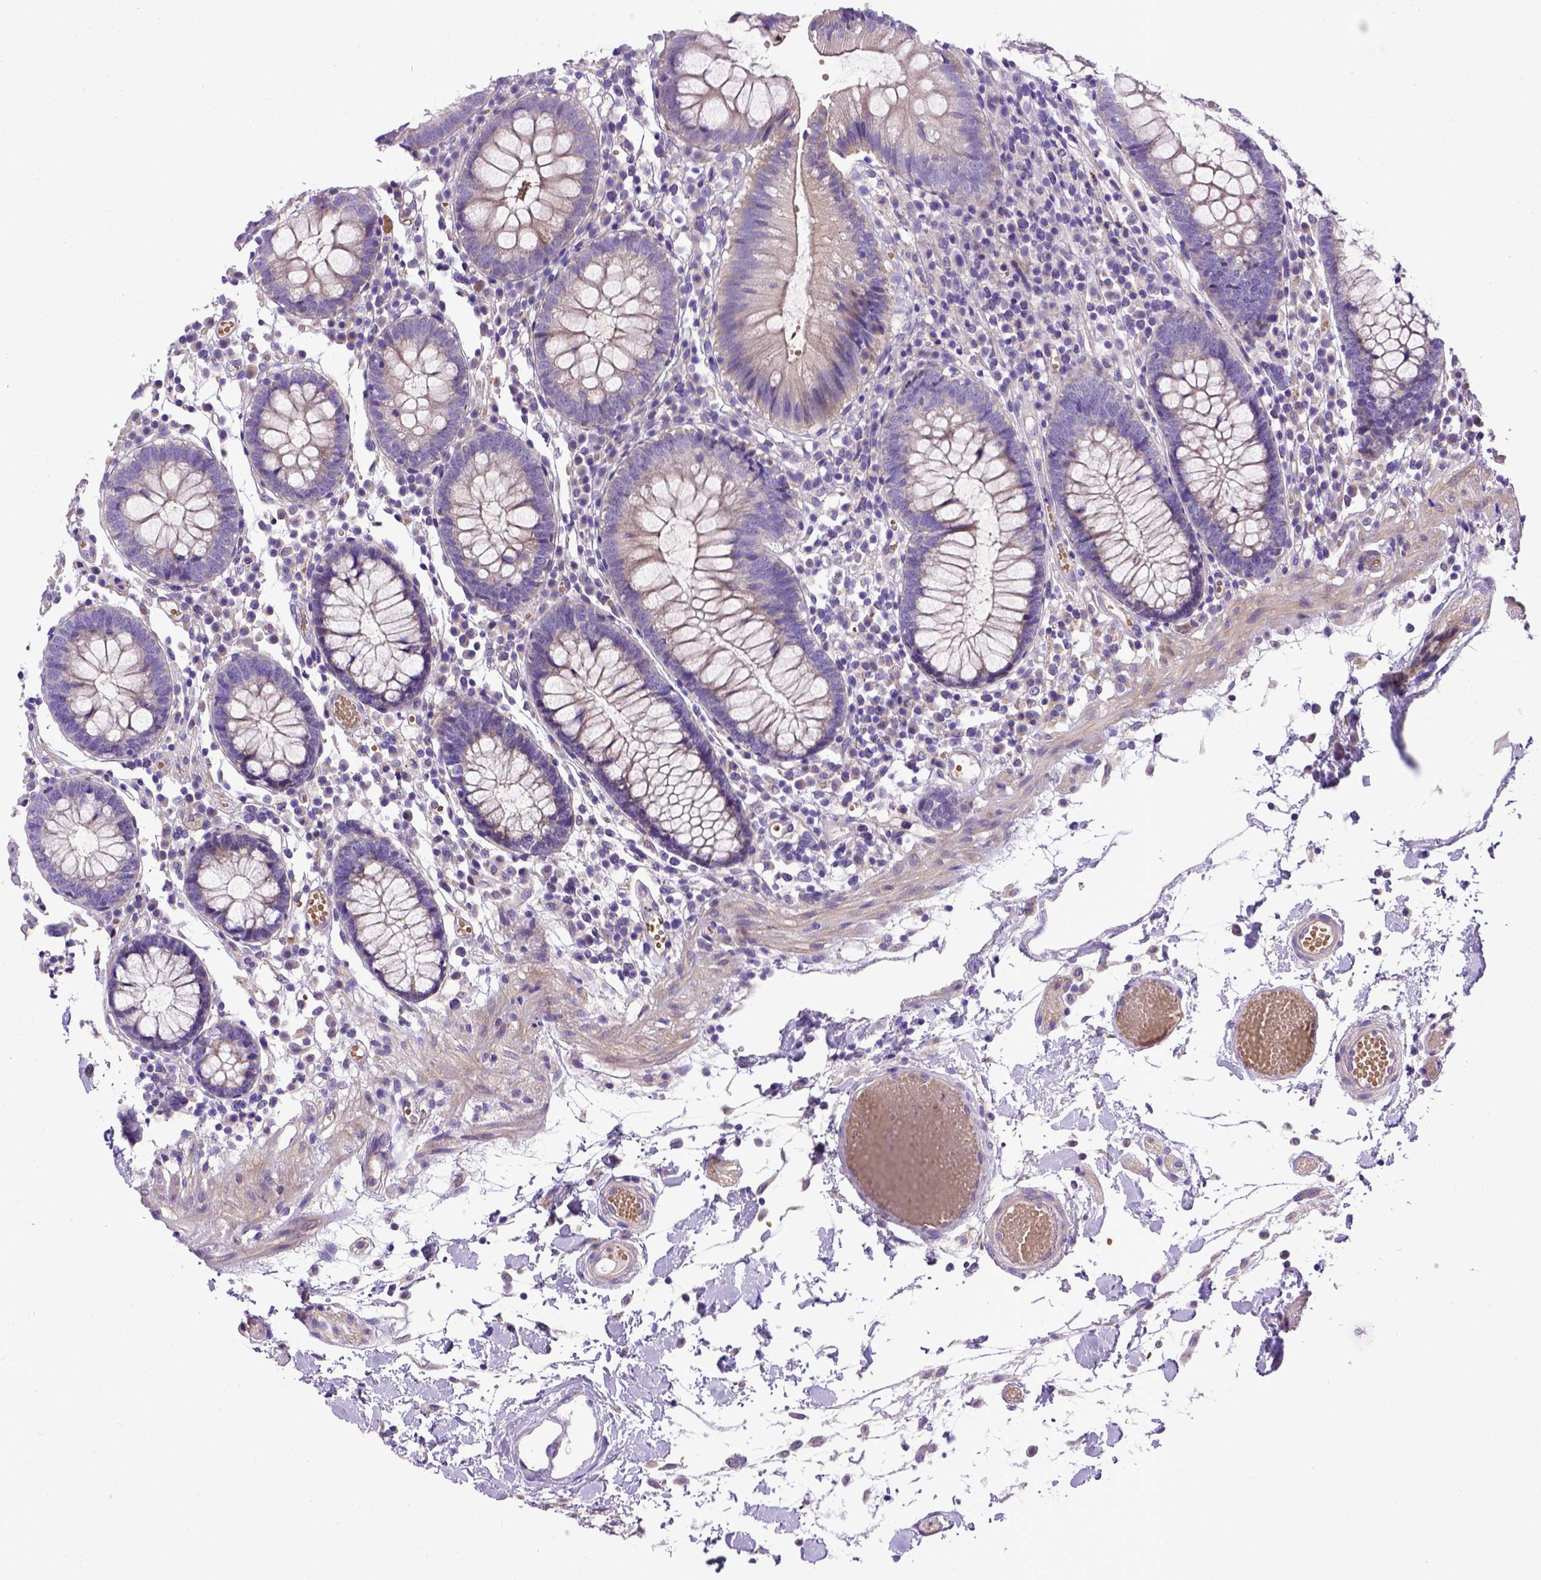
{"staining": {"intensity": "negative", "quantity": "none", "location": "none"}, "tissue": "colon", "cell_type": "Endothelial cells", "image_type": "normal", "snomed": [{"axis": "morphology", "description": "Normal tissue, NOS"}, {"axis": "morphology", "description": "Adenocarcinoma, NOS"}, {"axis": "topography", "description": "Colon"}], "caption": "This is an immunohistochemistry (IHC) histopathology image of benign human colon. There is no positivity in endothelial cells.", "gene": "ADAM12", "patient": {"sex": "male", "age": 83}}